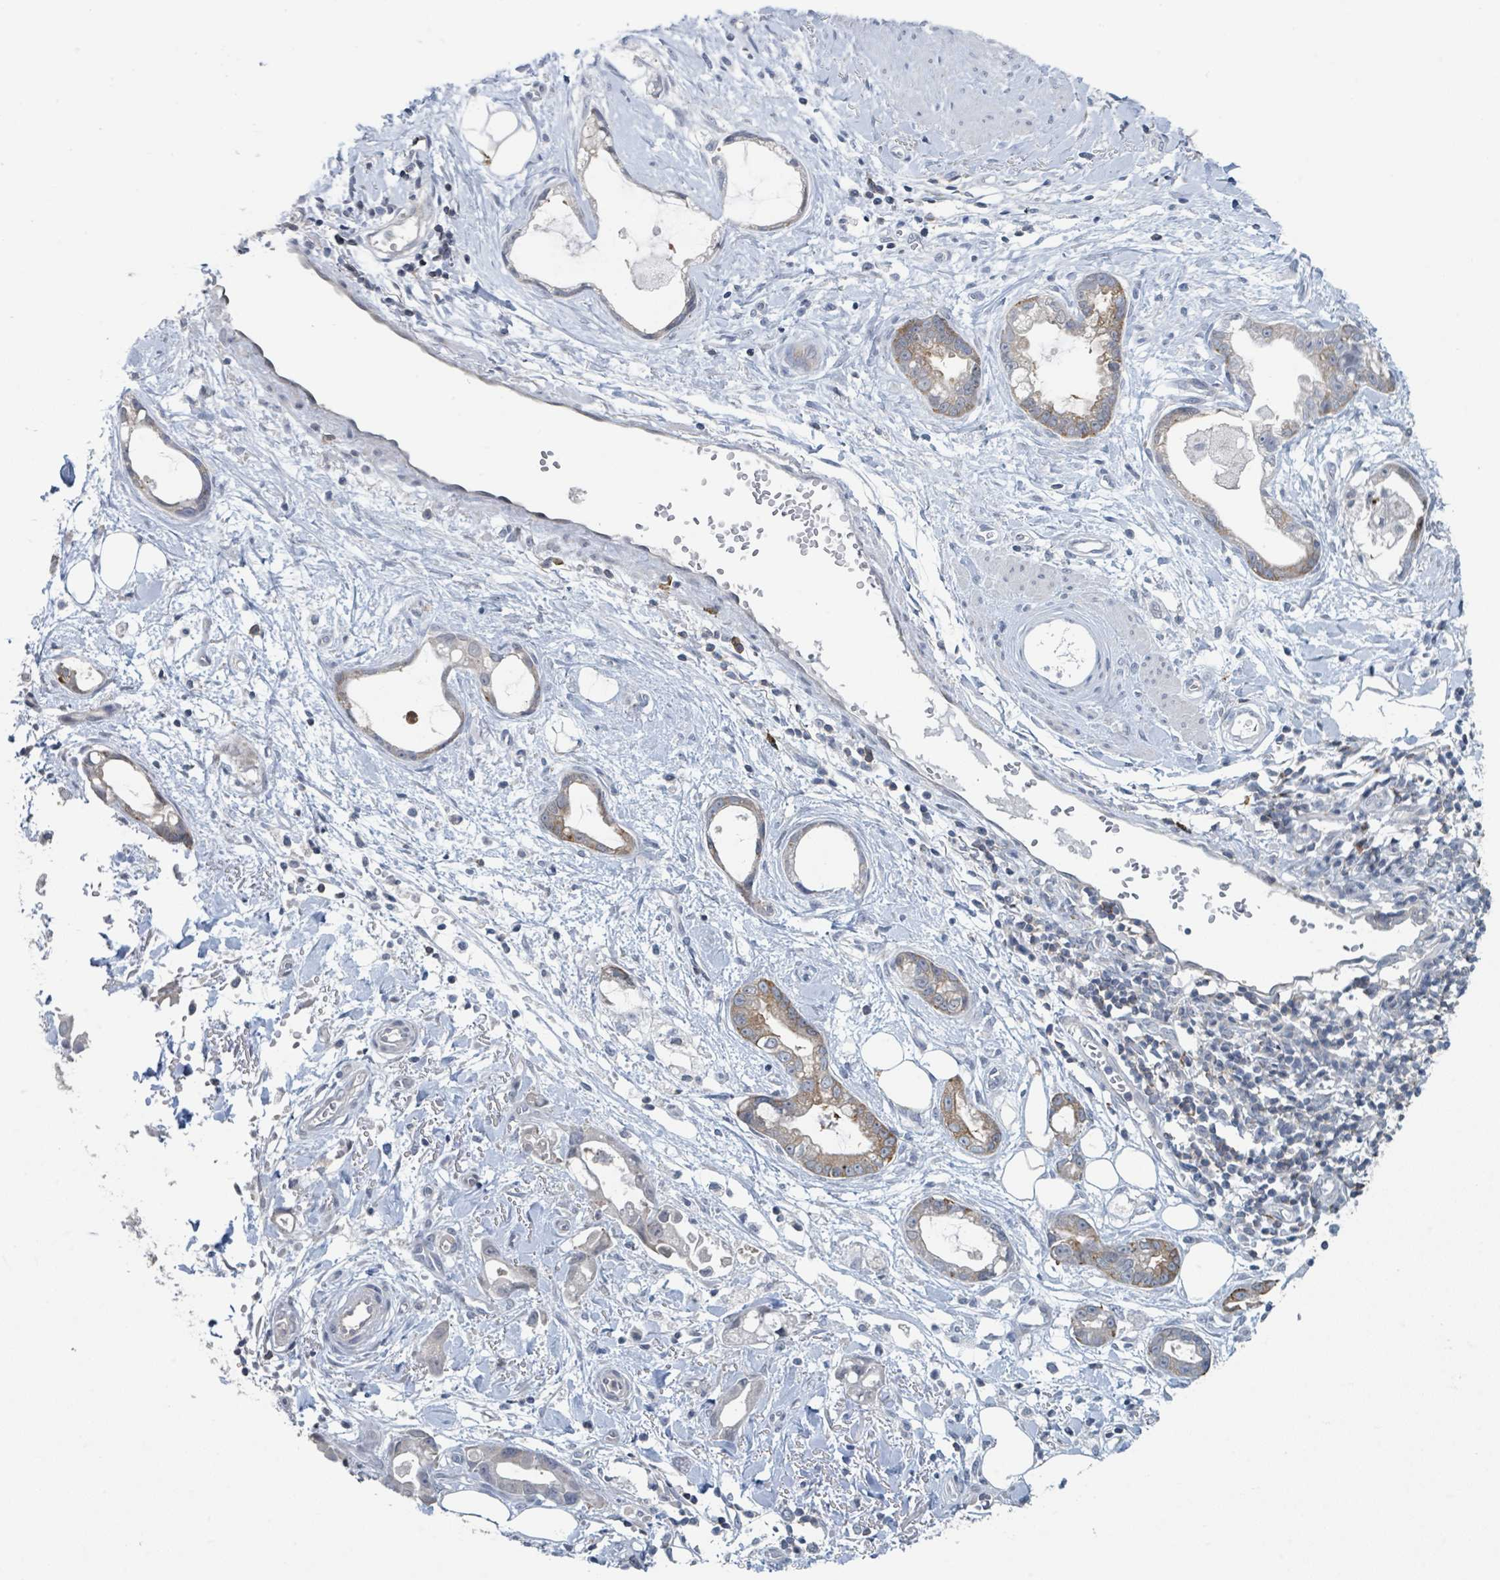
{"staining": {"intensity": "moderate", "quantity": "25%-75%", "location": "cytoplasmic/membranous"}, "tissue": "stomach cancer", "cell_type": "Tumor cells", "image_type": "cancer", "snomed": [{"axis": "morphology", "description": "Adenocarcinoma, NOS"}, {"axis": "topography", "description": "Stomach"}], "caption": "Immunohistochemical staining of stomach cancer shows medium levels of moderate cytoplasmic/membranous staining in approximately 25%-75% of tumor cells.", "gene": "ANKRD55", "patient": {"sex": "male", "age": 55}}